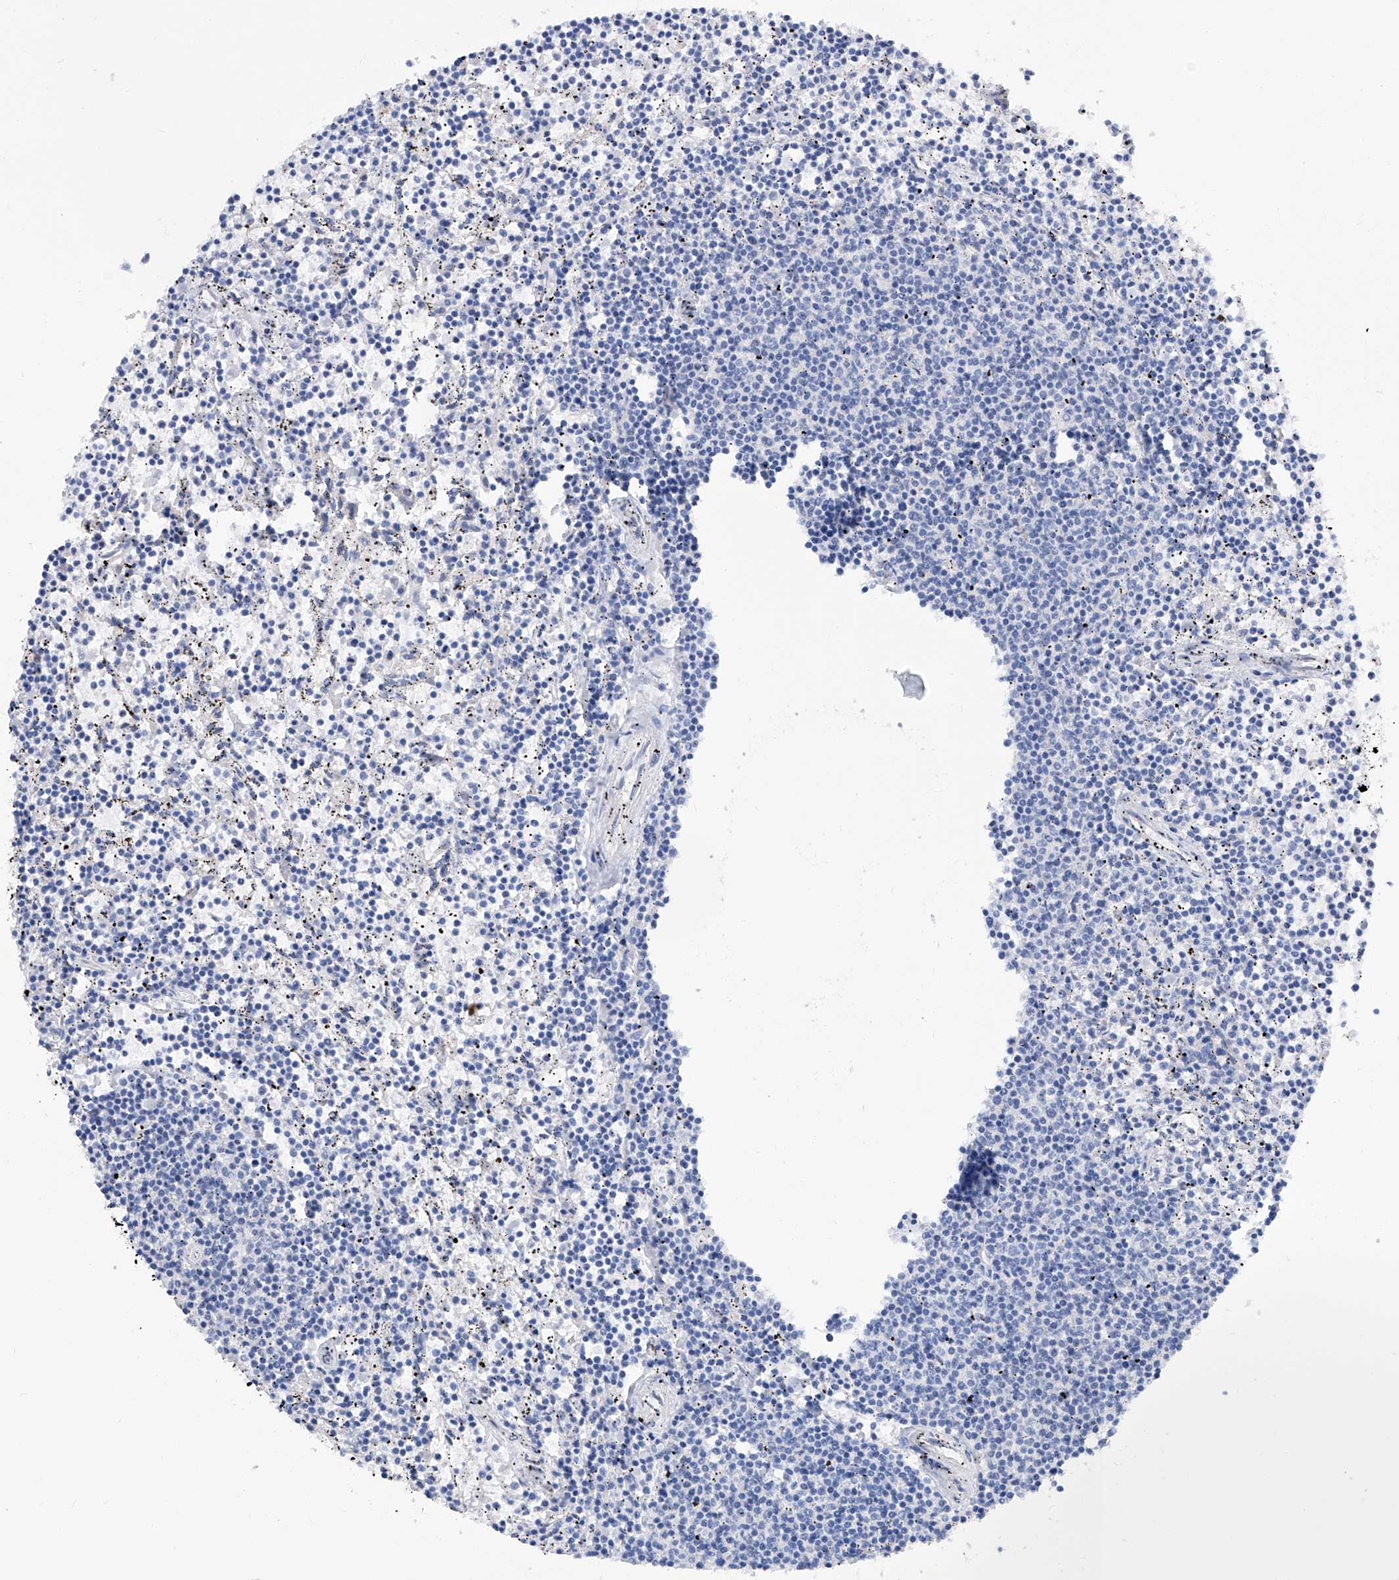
{"staining": {"intensity": "negative", "quantity": "none", "location": "none"}, "tissue": "lymphoma", "cell_type": "Tumor cells", "image_type": "cancer", "snomed": [{"axis": "morphology", "description": "Malignant lymphoma, non-Hodgkin's type, Low grade"}, {"axis": "topography", "description": "Spleen"}], "caption": "Human lymphoma stained for a protein using immunohistochemistry (IHC) displays no staining in tumor cells.", "gene": "PGM3", "patient": {"sex": "female", "age": 50}}